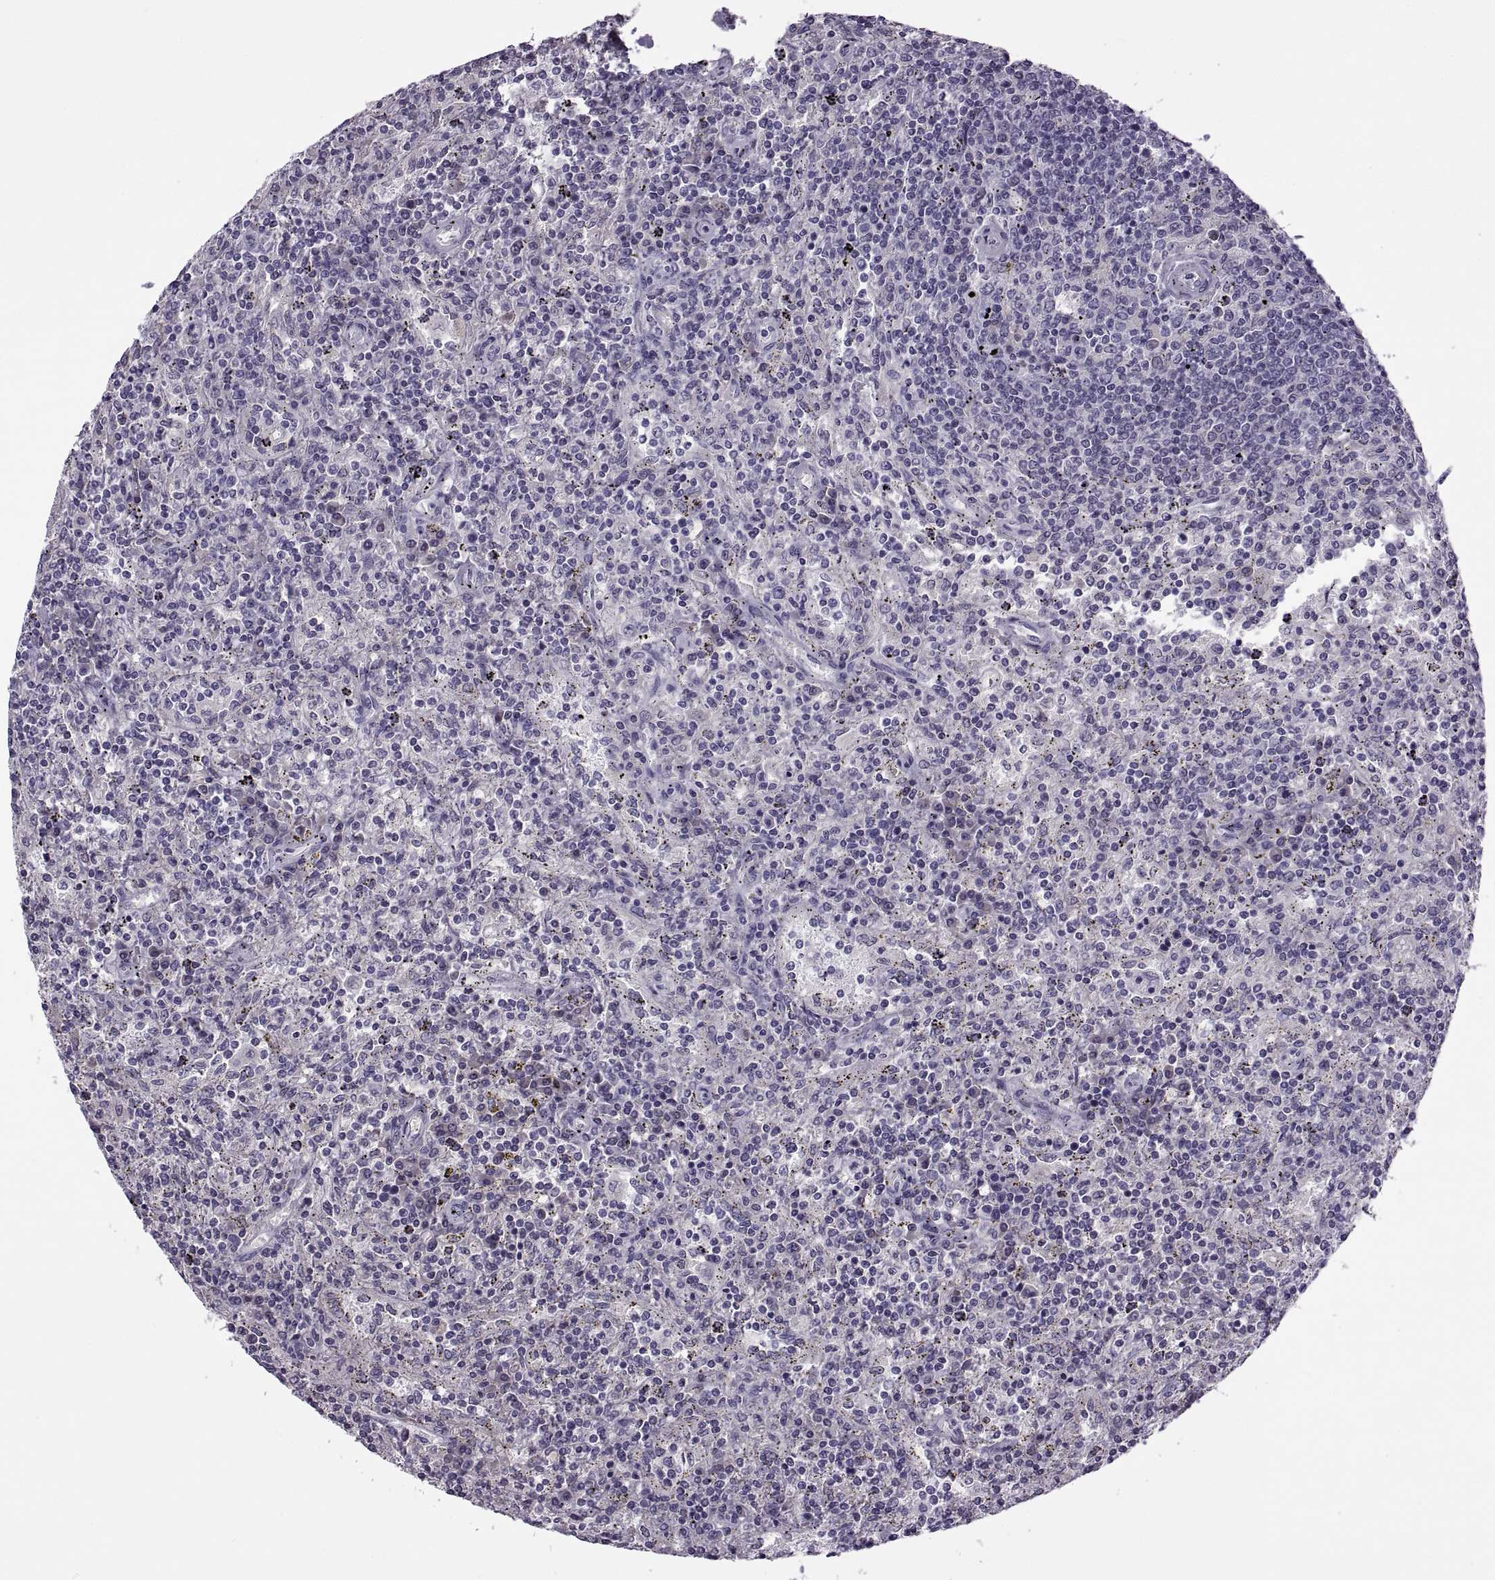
{"staining": {"intensity": "negative", "quantity": "none", "location": "none"}, "tissue": "lymphoma", "cell_type": "Tumor cells", "image_type": "cancer", "snomed": [{"axis": "morphology", "description": "Malignant lymphoma, non-Hodgkin's type, Low grade"}, {"axis": "topography", "description": "Spleen"}], "caption": "High magnification brightfield microscopy of malignant lymphoma, non-Hodgkin's type (low-grade) stained with DAB (brown) and counterstained with hematoxylin (blue): tumor cells show no significant positivity.", "gene": "RSPH6A", "patient": {"sex": "male", "age": 62}}